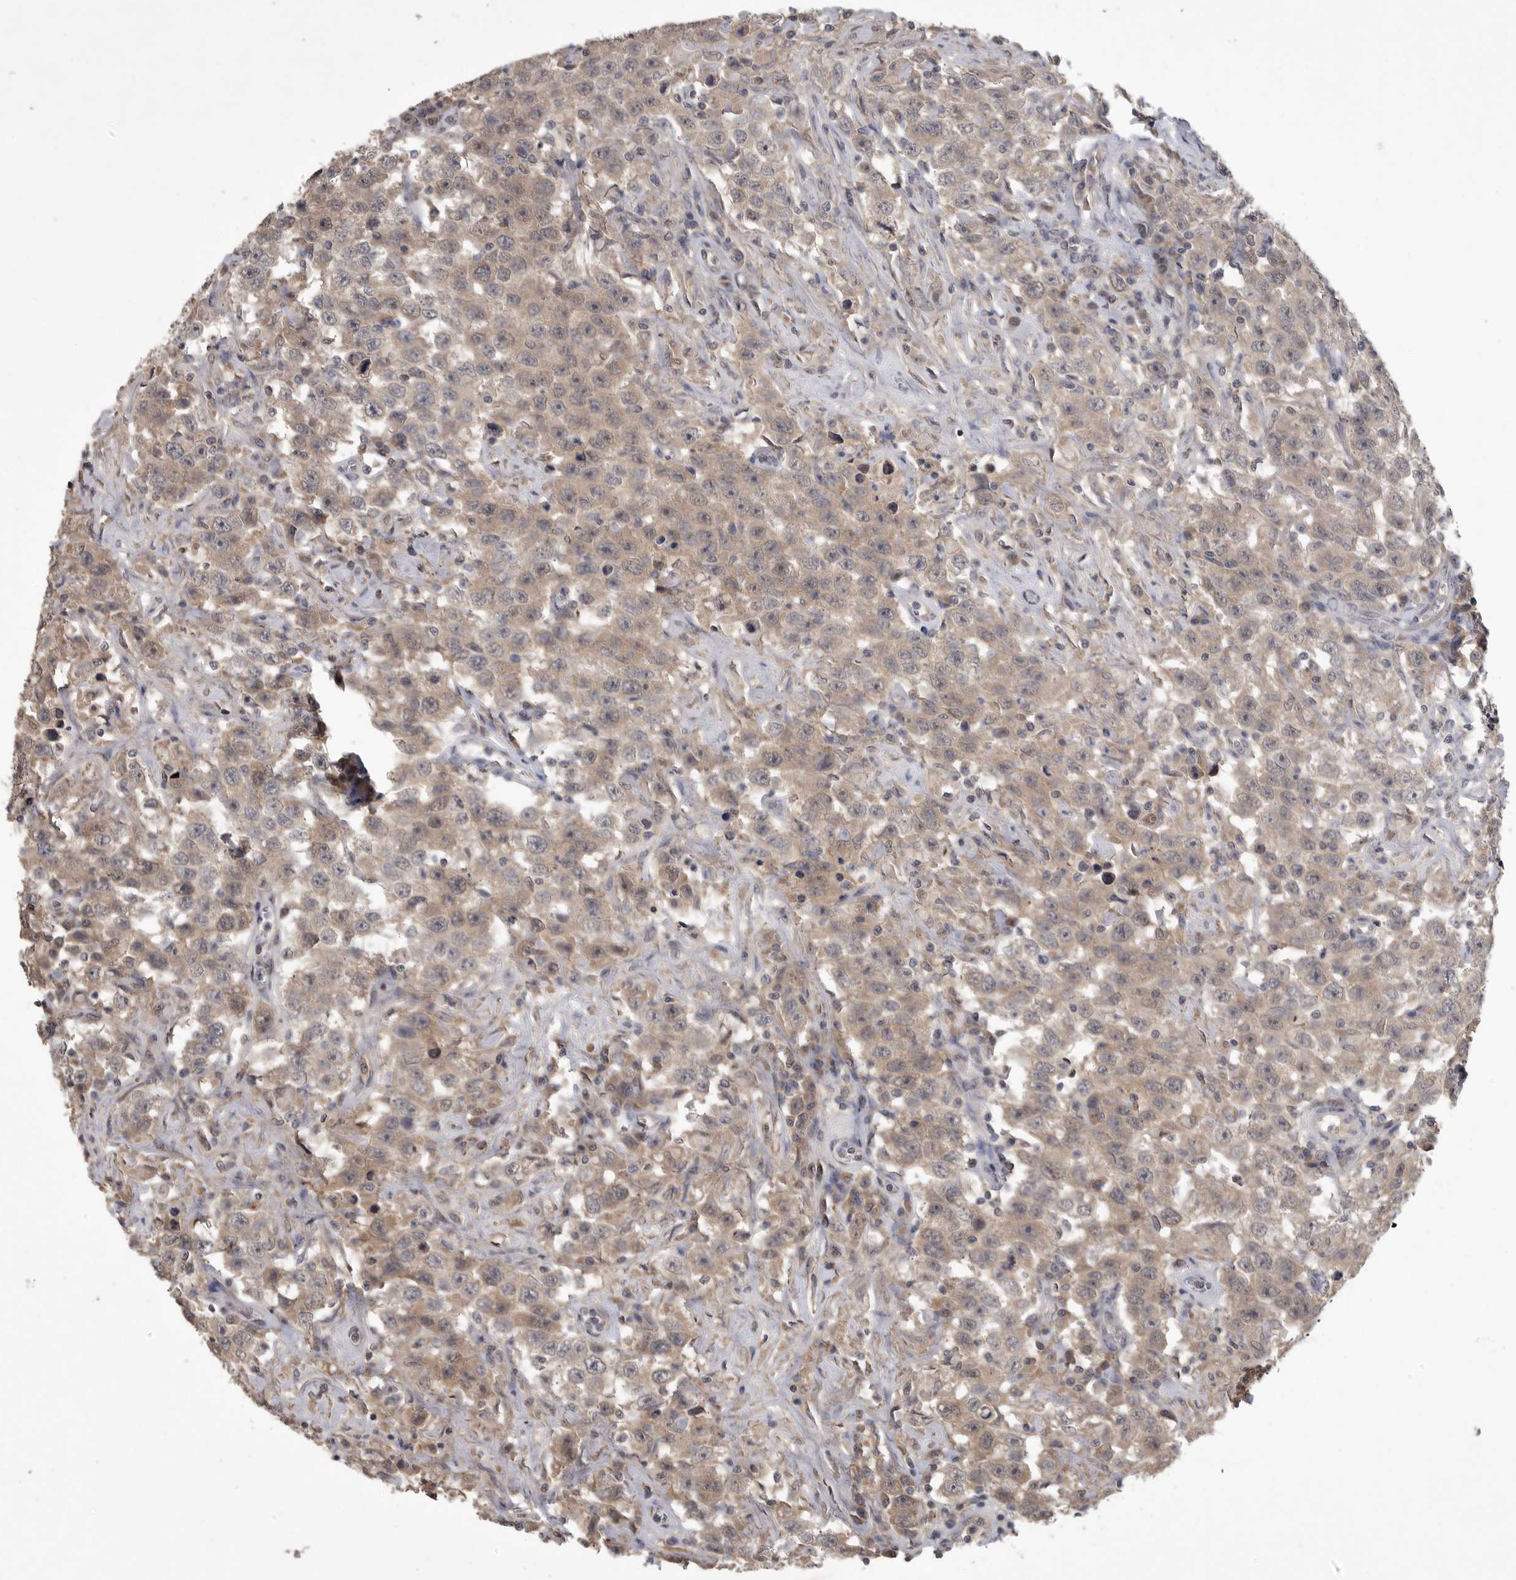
{"staining": {"intensity": "weak", "quantity": ">75%", "location": "cytoplasmic/membranous"}, "tissue": "testis cancer", "cell_type": "Tumor cells", "image_type": "cancer", "snomed": [{"axis": "morphology", "description": "Seminoma, NOS"}, {"axis": "topography", "description": "Testis"}], "caption": "Human seminoma (testis) stained with a brown dye reveals weak cytoplasmic/membranous positive staining in about >75% of tumor cells.", "gene": "ZNF114", "patient": {"sex": "male", "age": 41}}